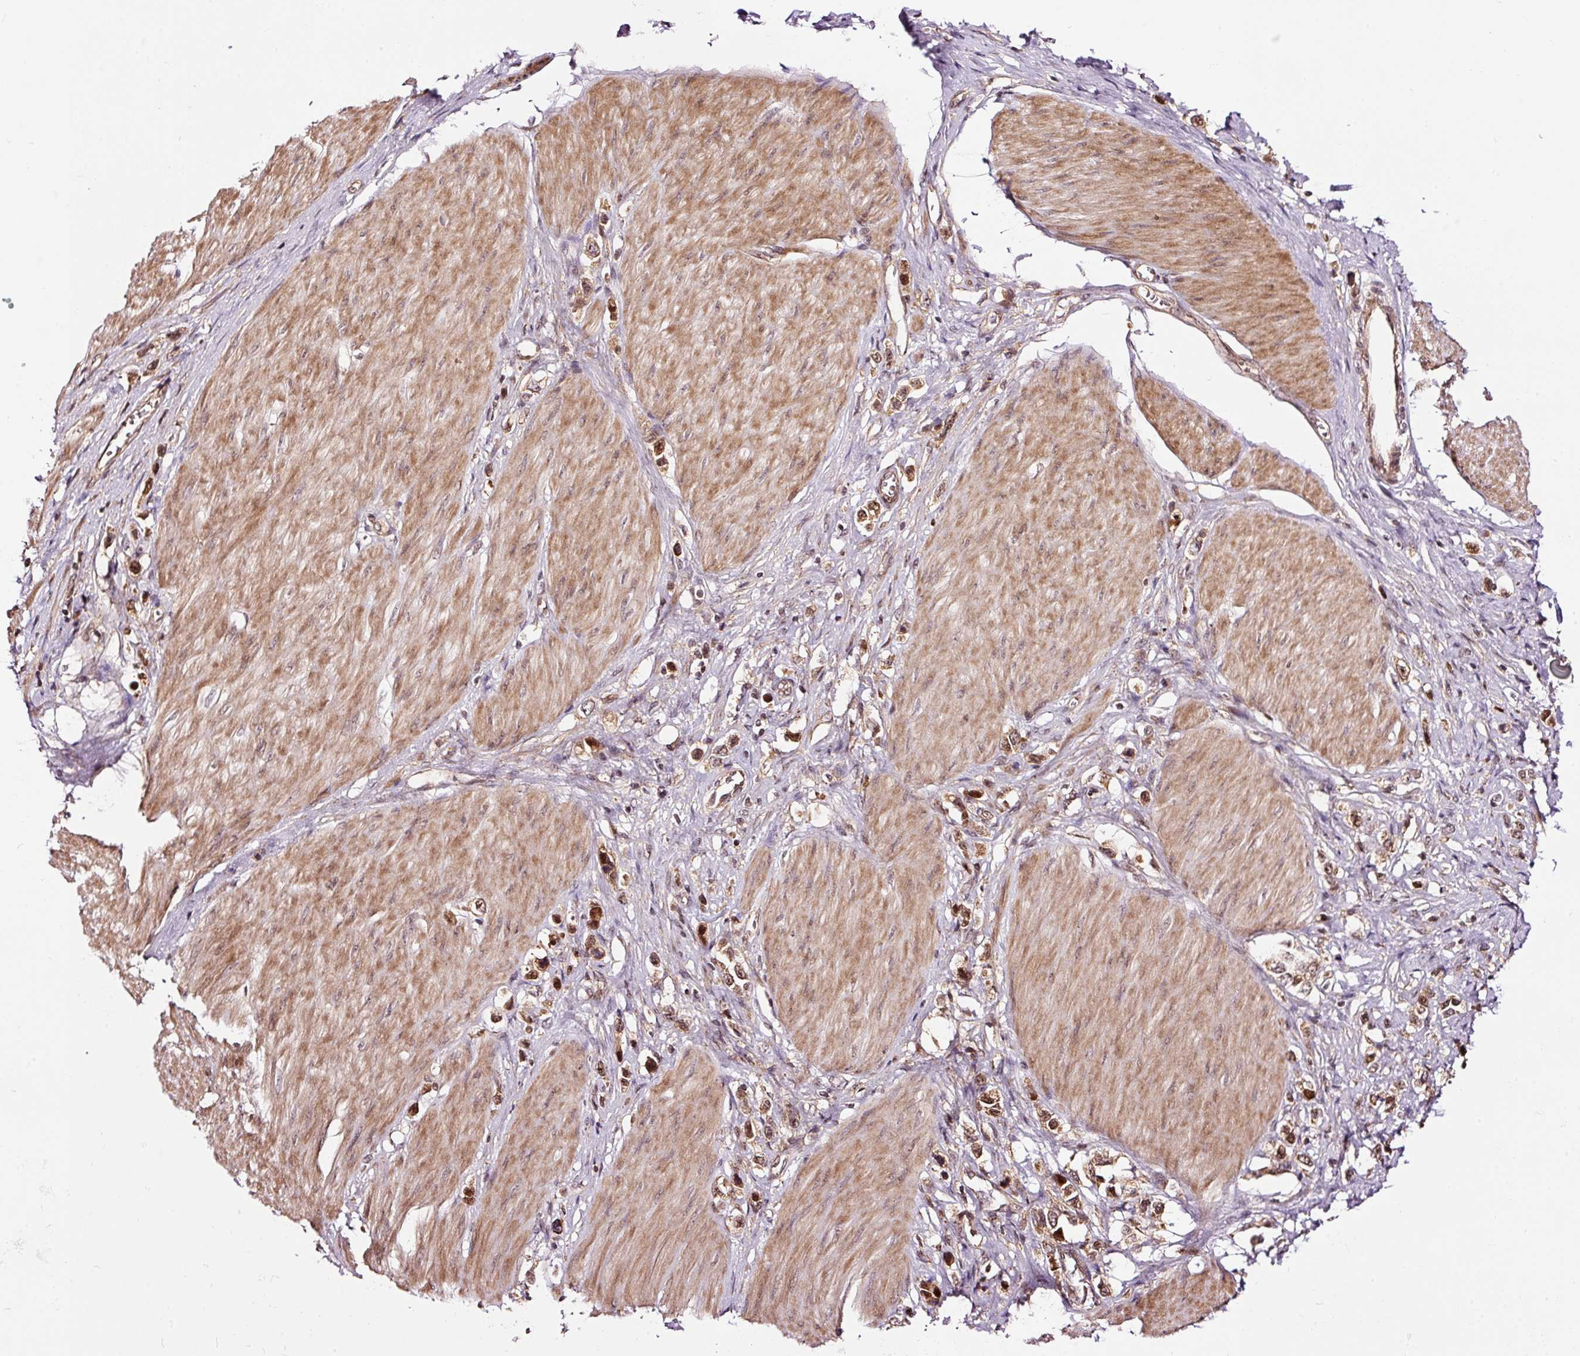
{"staining": {"intensity": "moderate", "quantity": ">75%", "location": "nuclear"}, "tissue": "stomach cancer", "cell_type": "Tumor cells", "image_type": "cancer", "snomed": [{"axis": "morphology", "description": "Normal tissue, NOS"}, {"axis": "morphology", "description": "Adenocarcinoma, NOS"}, {"axis": "topography", "description": "Stomach, upper"}, {"axis": "topography", "description": "Stomach"}], "caption": "IHC micrograph of stomach cancer stained for a protein (brown), which reveals medium levels of moderate nuclear staining in about >75% of tumor cells.", "gene": "RFC4", "patient": {"sex": "female", "age": 65}}